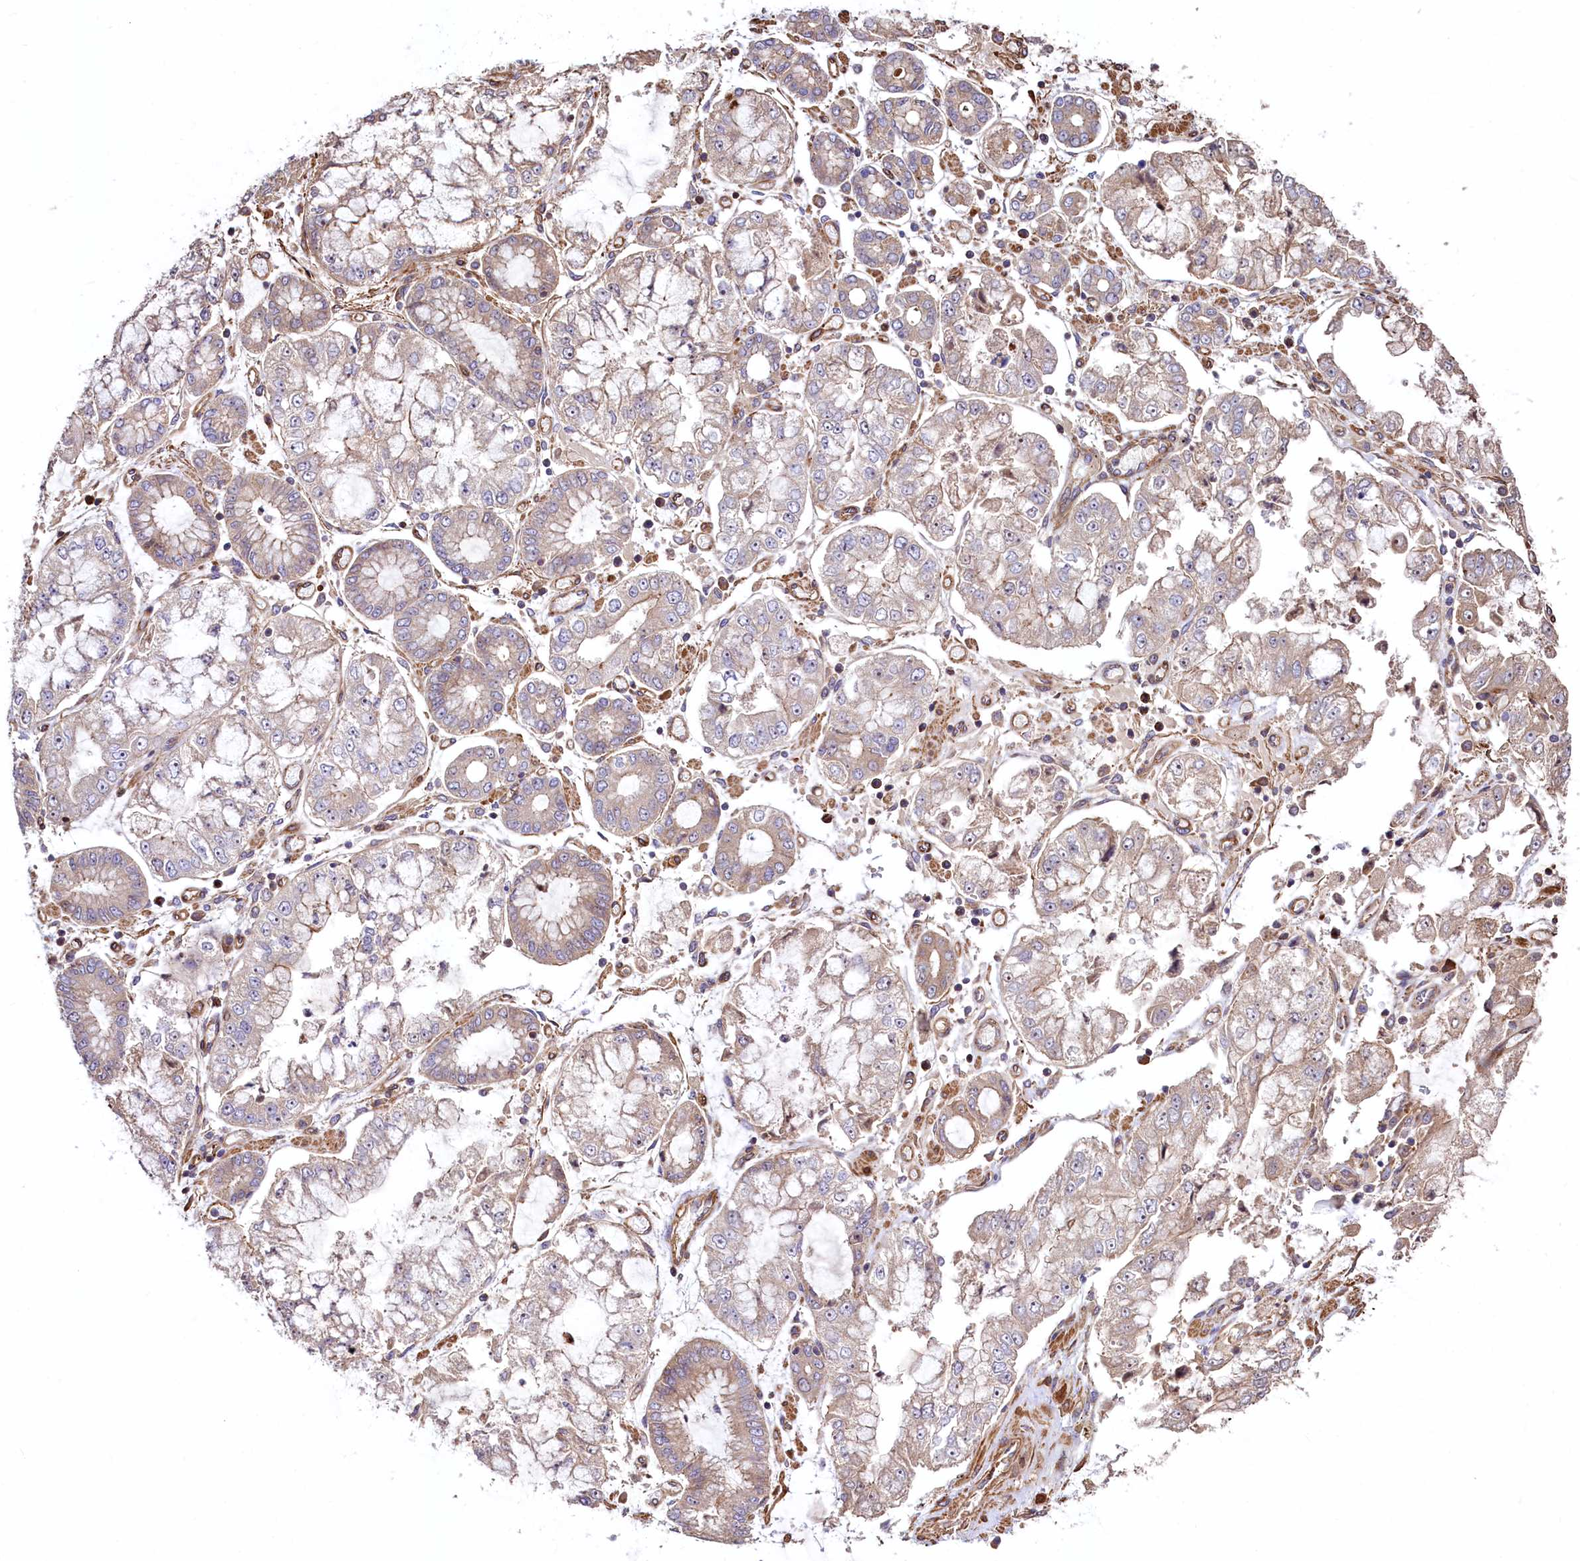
{"staining": {"intensity": "weak", "quantity": ">75%", "location": "cytoplasmic/membranous"}, "tissue": "stomach cancer", "cell_type": "Tumor cells", "image_type": "cancer", "snomed": [{"axis": "morphology", "description": "Adenocarcinoma, NOS"}, {"axis": "topography", "description": "Stomach"}], "caption": "About >75% of tumor cells in stomach adenocarcinoma exhibit weak cytoplasmic/membranous protein positivity as visualized by brown immunohistochemical staining.", "gene": "KLHDC4", "patient": {"sex": "male", "age": 76}}